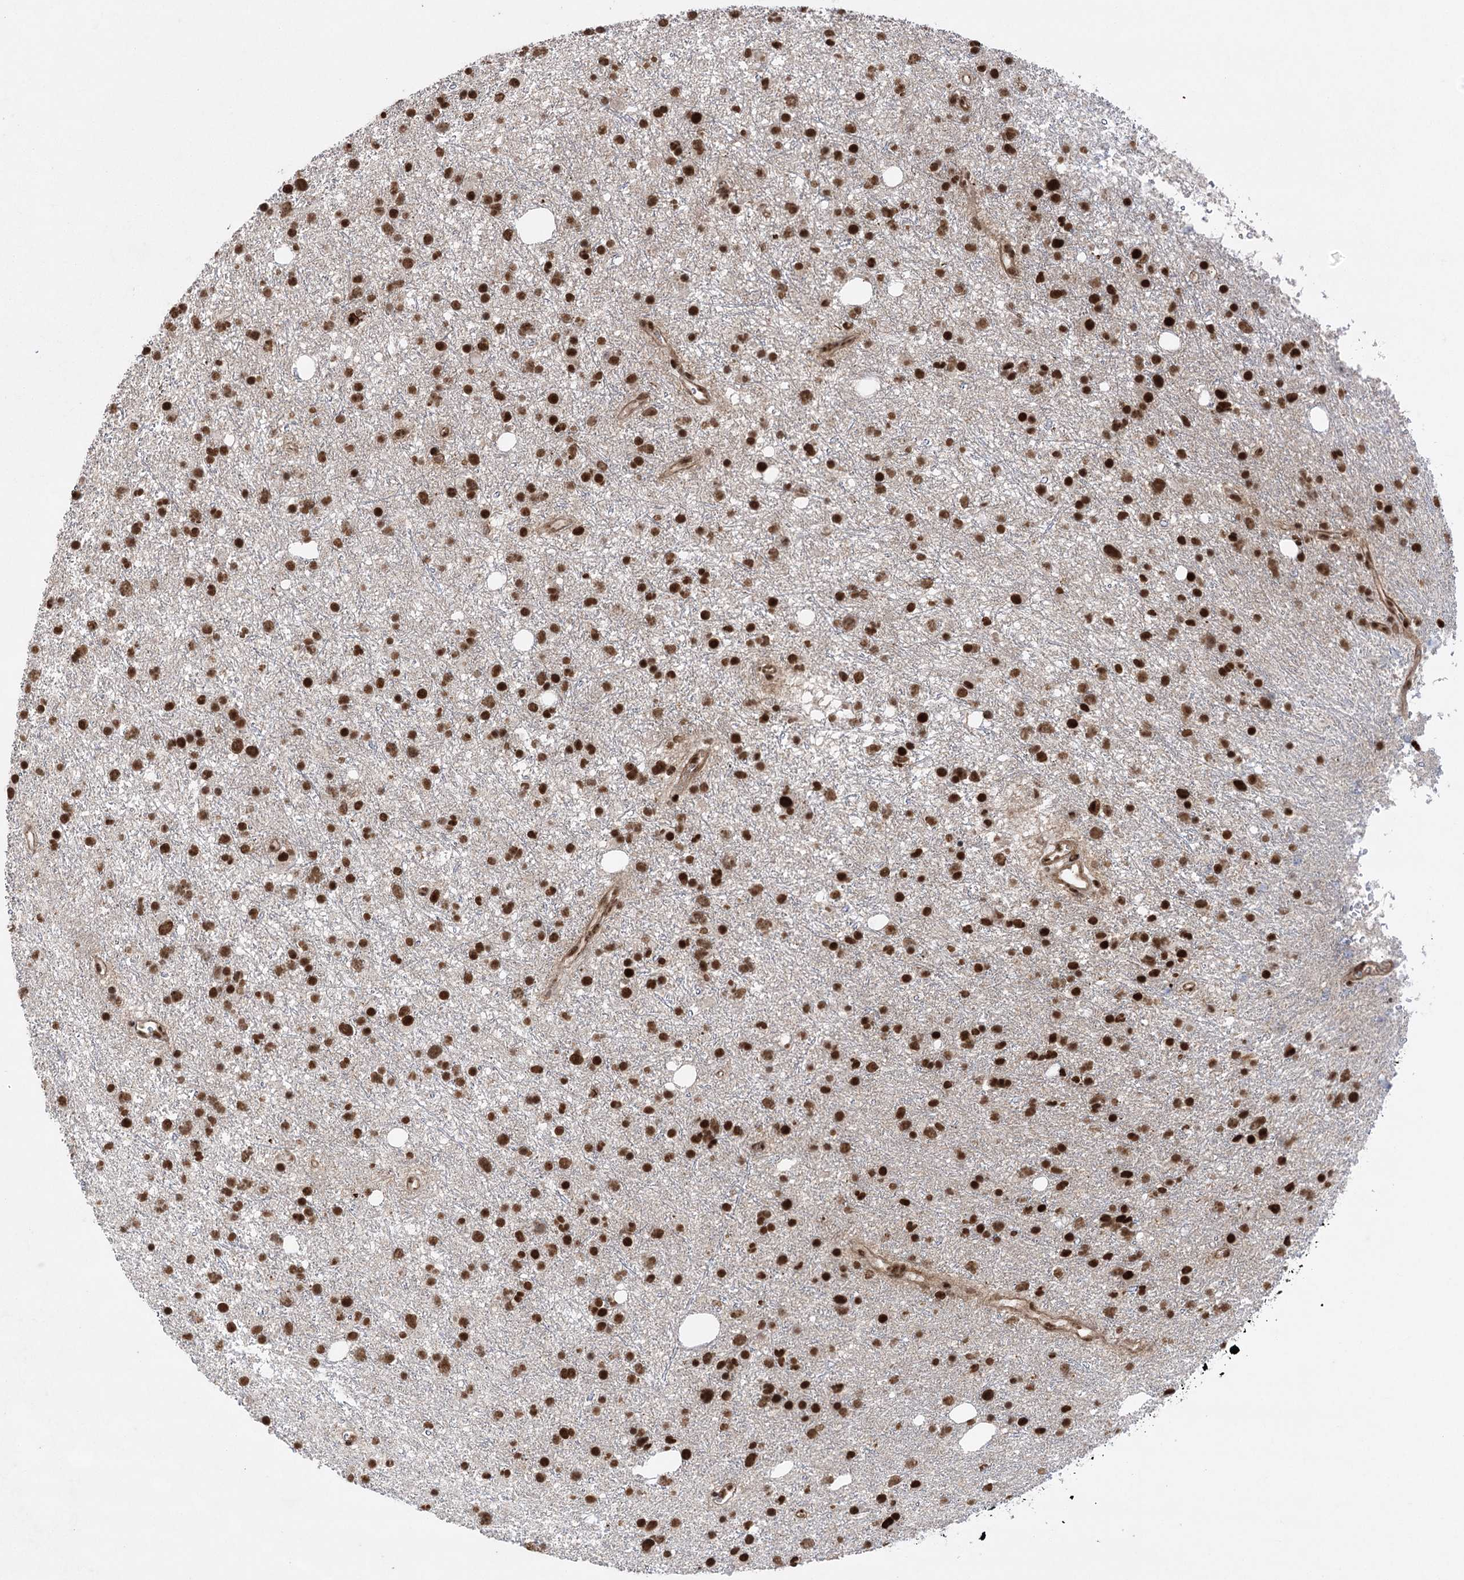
{"staining": {"intensity": "strong", "quantity": ">75%", "location": "nuclear"}, "tissue": "glioma", "cell_type": "Tumor cells", "image_type": "cancer", "snomed": [{"axis": "morphology", "description": "Glioma, malignant, Low grade"}, {"axis": "topography", "description": "Cerebral cortex"}], "caption": "Immunohistochemistry (DAB) staining of human malignant glioma (low-grade) shows strong nuclear protein staining in approximately >75% of tumor cells.", "gene": "ZCCHC8", "patient": {"sex": "female", "age": 39}}